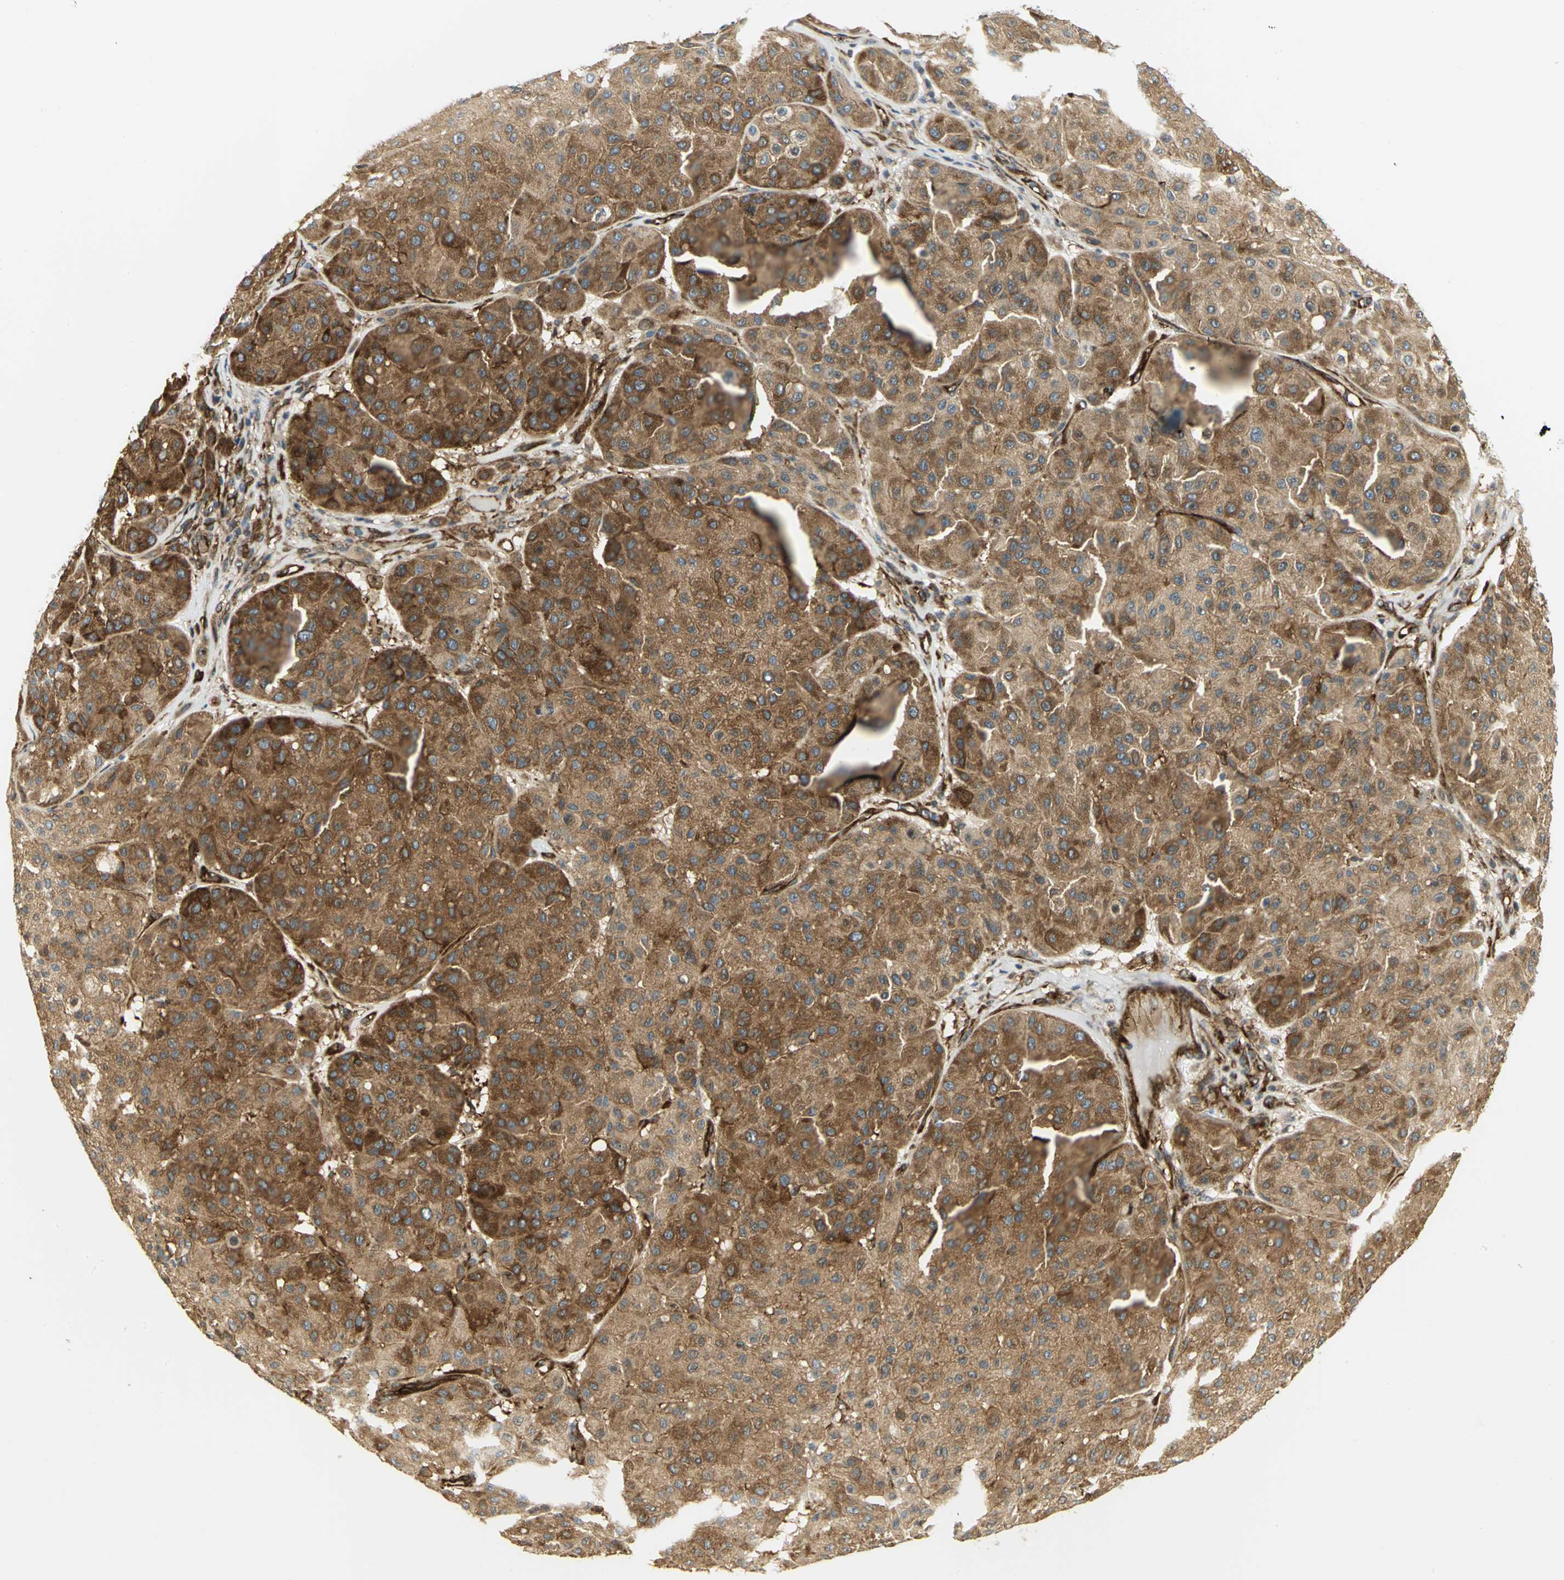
{"staining": {"intensity": "strong", "quantity": ">75%", "location": "cytoplasmic/membranous"}, "tissue": "melanoma", "cell_type": "Tumor cells", "image_type": "cancer", "snomed": [{"axis": "morphology", "description": "Normal tissue, NOS"}, {"axis": "morphology", "description": "Malignant melanoma, Metastatic site"}, {"axis": "topography", "description": "Skin"}], "caption": "Human malignant melanoma (metastatic site) stained with a protein marker reveals strong staining in tumor cells.", "gene": "EEA1", "patient": {"sex": "male", "age": 41}}